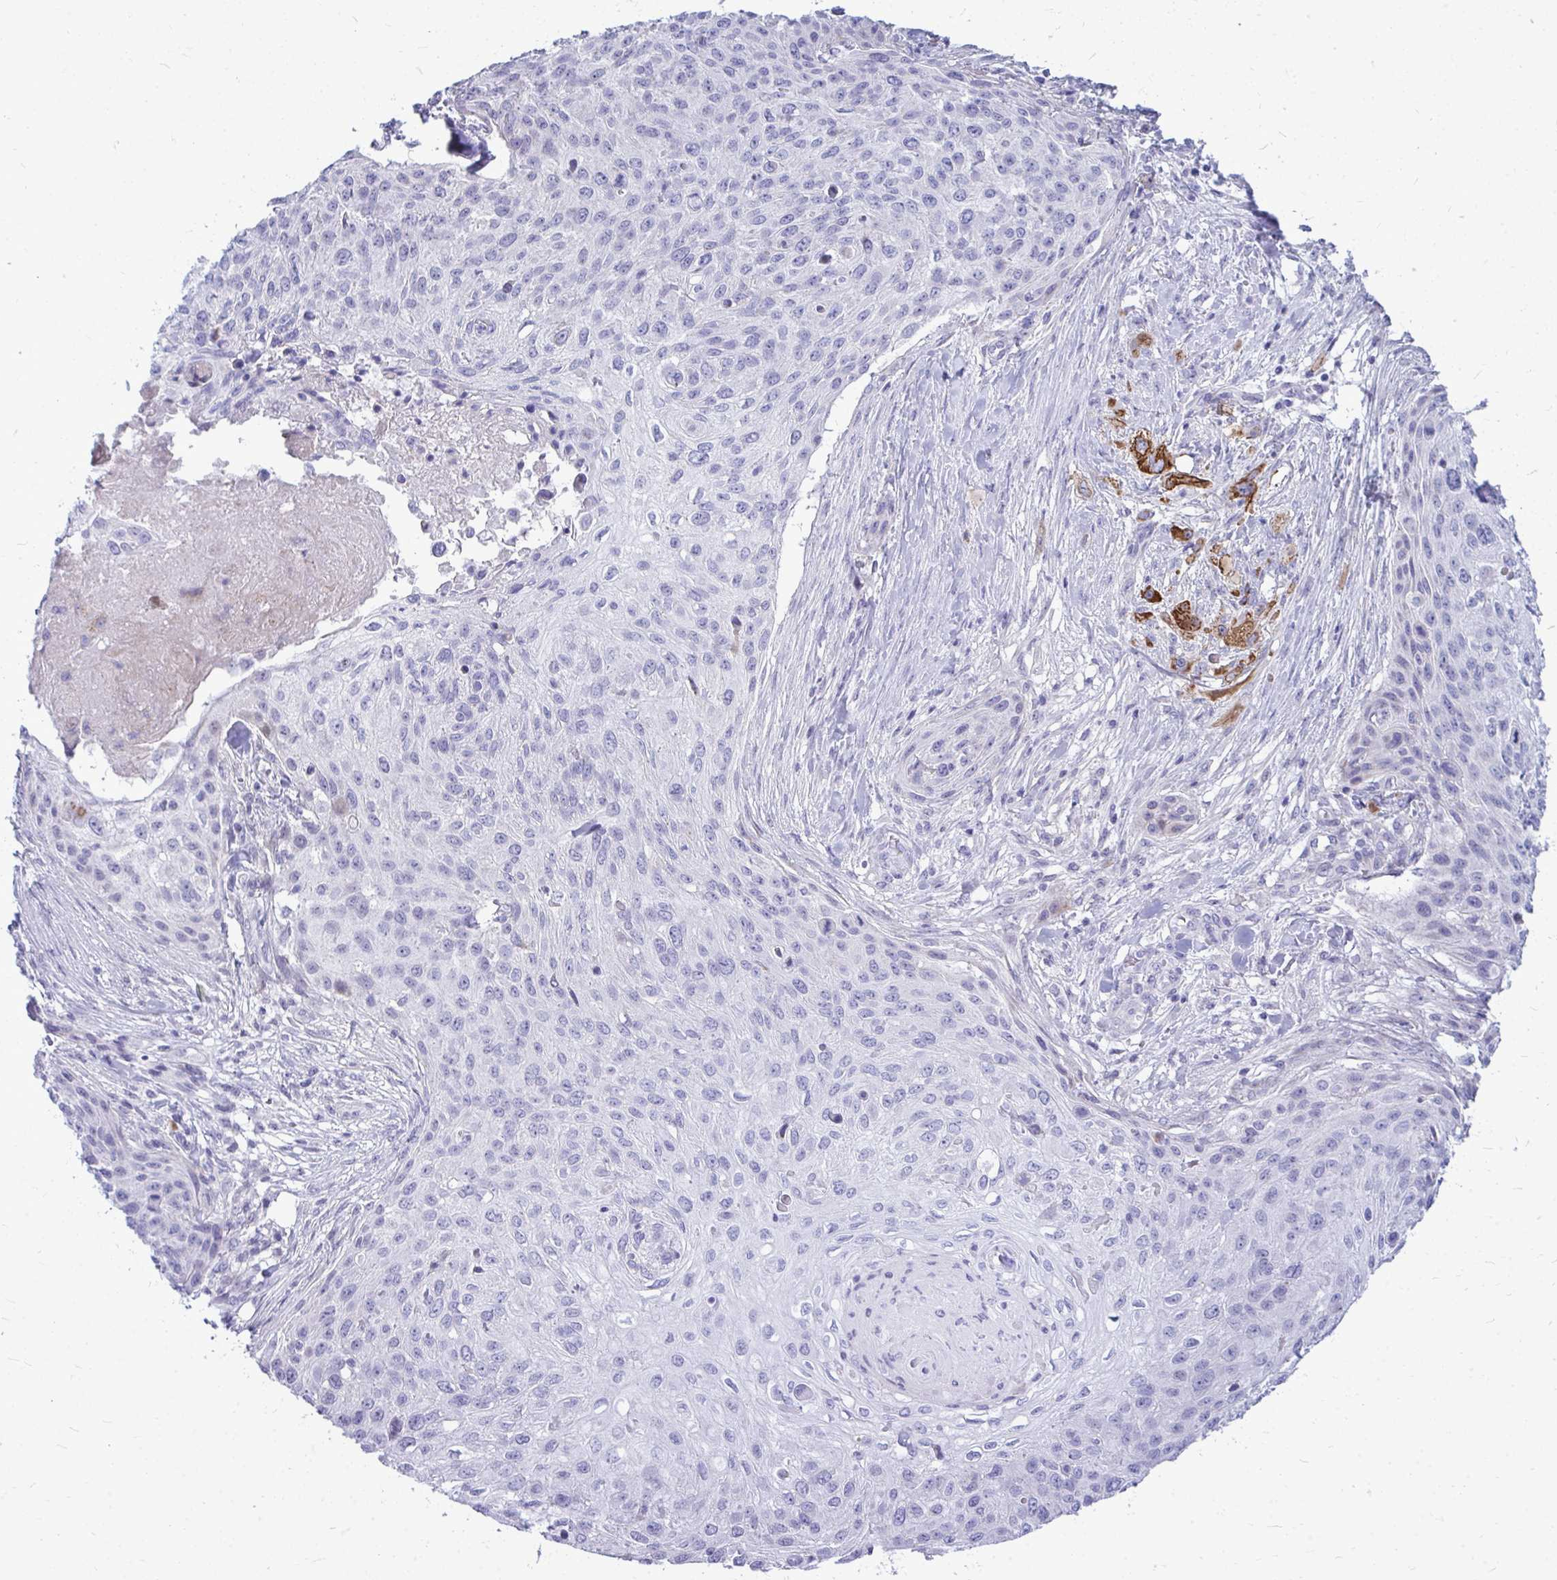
{"staining": {"intensity": "strong", "quantity": "<25%", "location": "cytoplasmic/membranous"}, "tissue": "skin cancer", "cell_type": "Tumor cells", "image_type": "cancer", "snomed": [{"axis": "morphology", "description": "Squamous cell carcinoma, NOS"}, {"axis": "topography", "description": "Skin"}], "caption": "Protein staining of squamous cell carcinoma (skin) tissue exhibits strong cytoplasmic/membranous positivity in approximately <25% of tumor cells. The staining was performed using DAB to visualize the protein expression in brown, while the nuclei were stained in blue with hematoxylin (Magnification: 20x).", "gene": "ZSCAN25", "patient": {"sex": "female", "age": 87}}